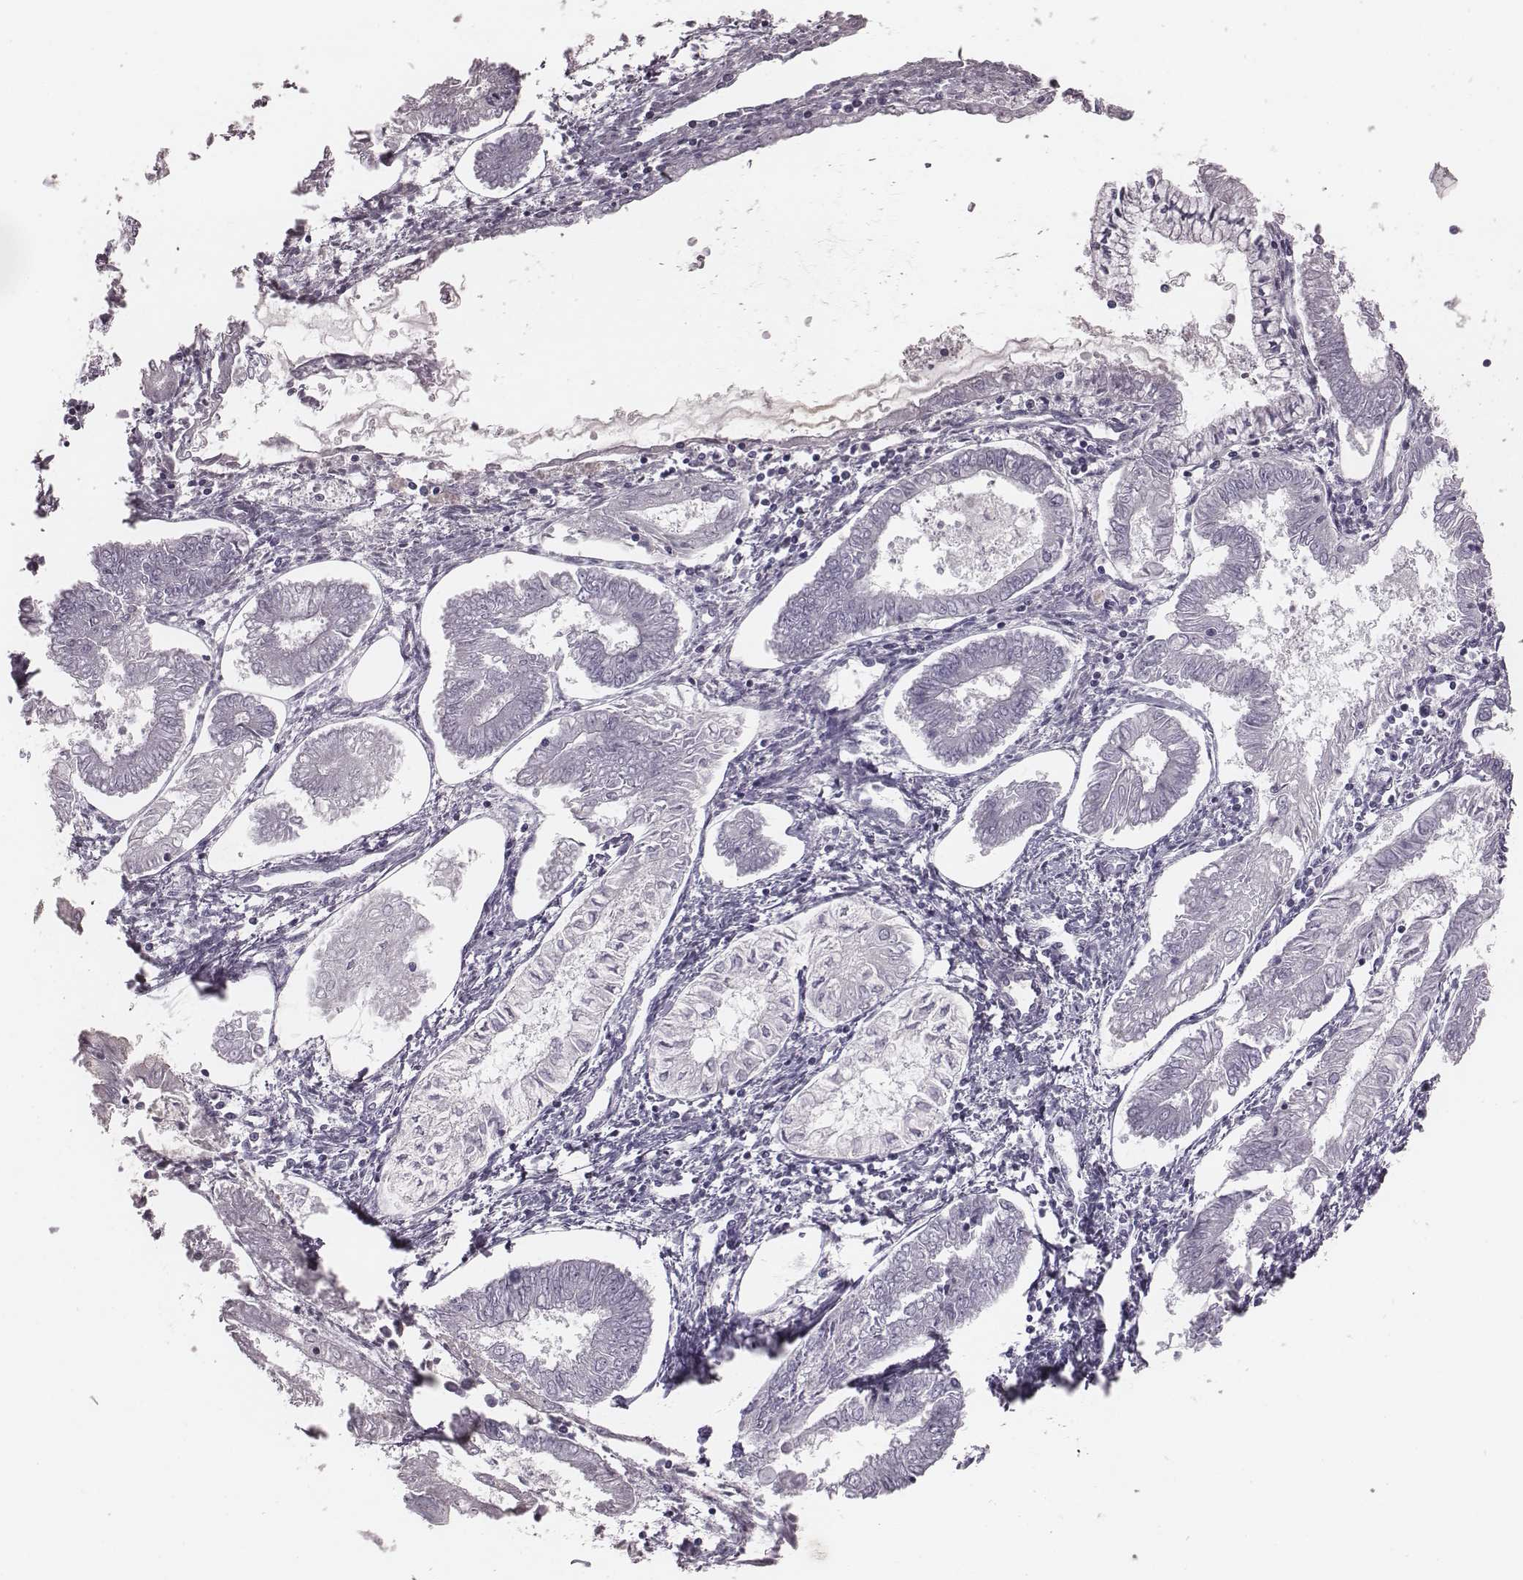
{"staining": {"intensity": "negative", "quantity": "none", "location": "none"}, "tissue": "endometrial cancer", "cell_type": "Tumor cells", "image_type": "cancer", "snomed": [{"axis": "morphology", "description": "Adenocarcinoma, NOS"}, {"axis": "topography", "description": "Endometrium"}], "caption": "An immunohistochemistry photomicrograph of adenocarcinoma (endometrial) is shown. There is no staining in tumor cells of adenocarcinoma (endometrial). (DAB immunohistochemistry (IHC) visualized using brightfield microscopy, high magnification).", "gene": "PDE8B", "patient": {"sex": "female", "age": 68}}